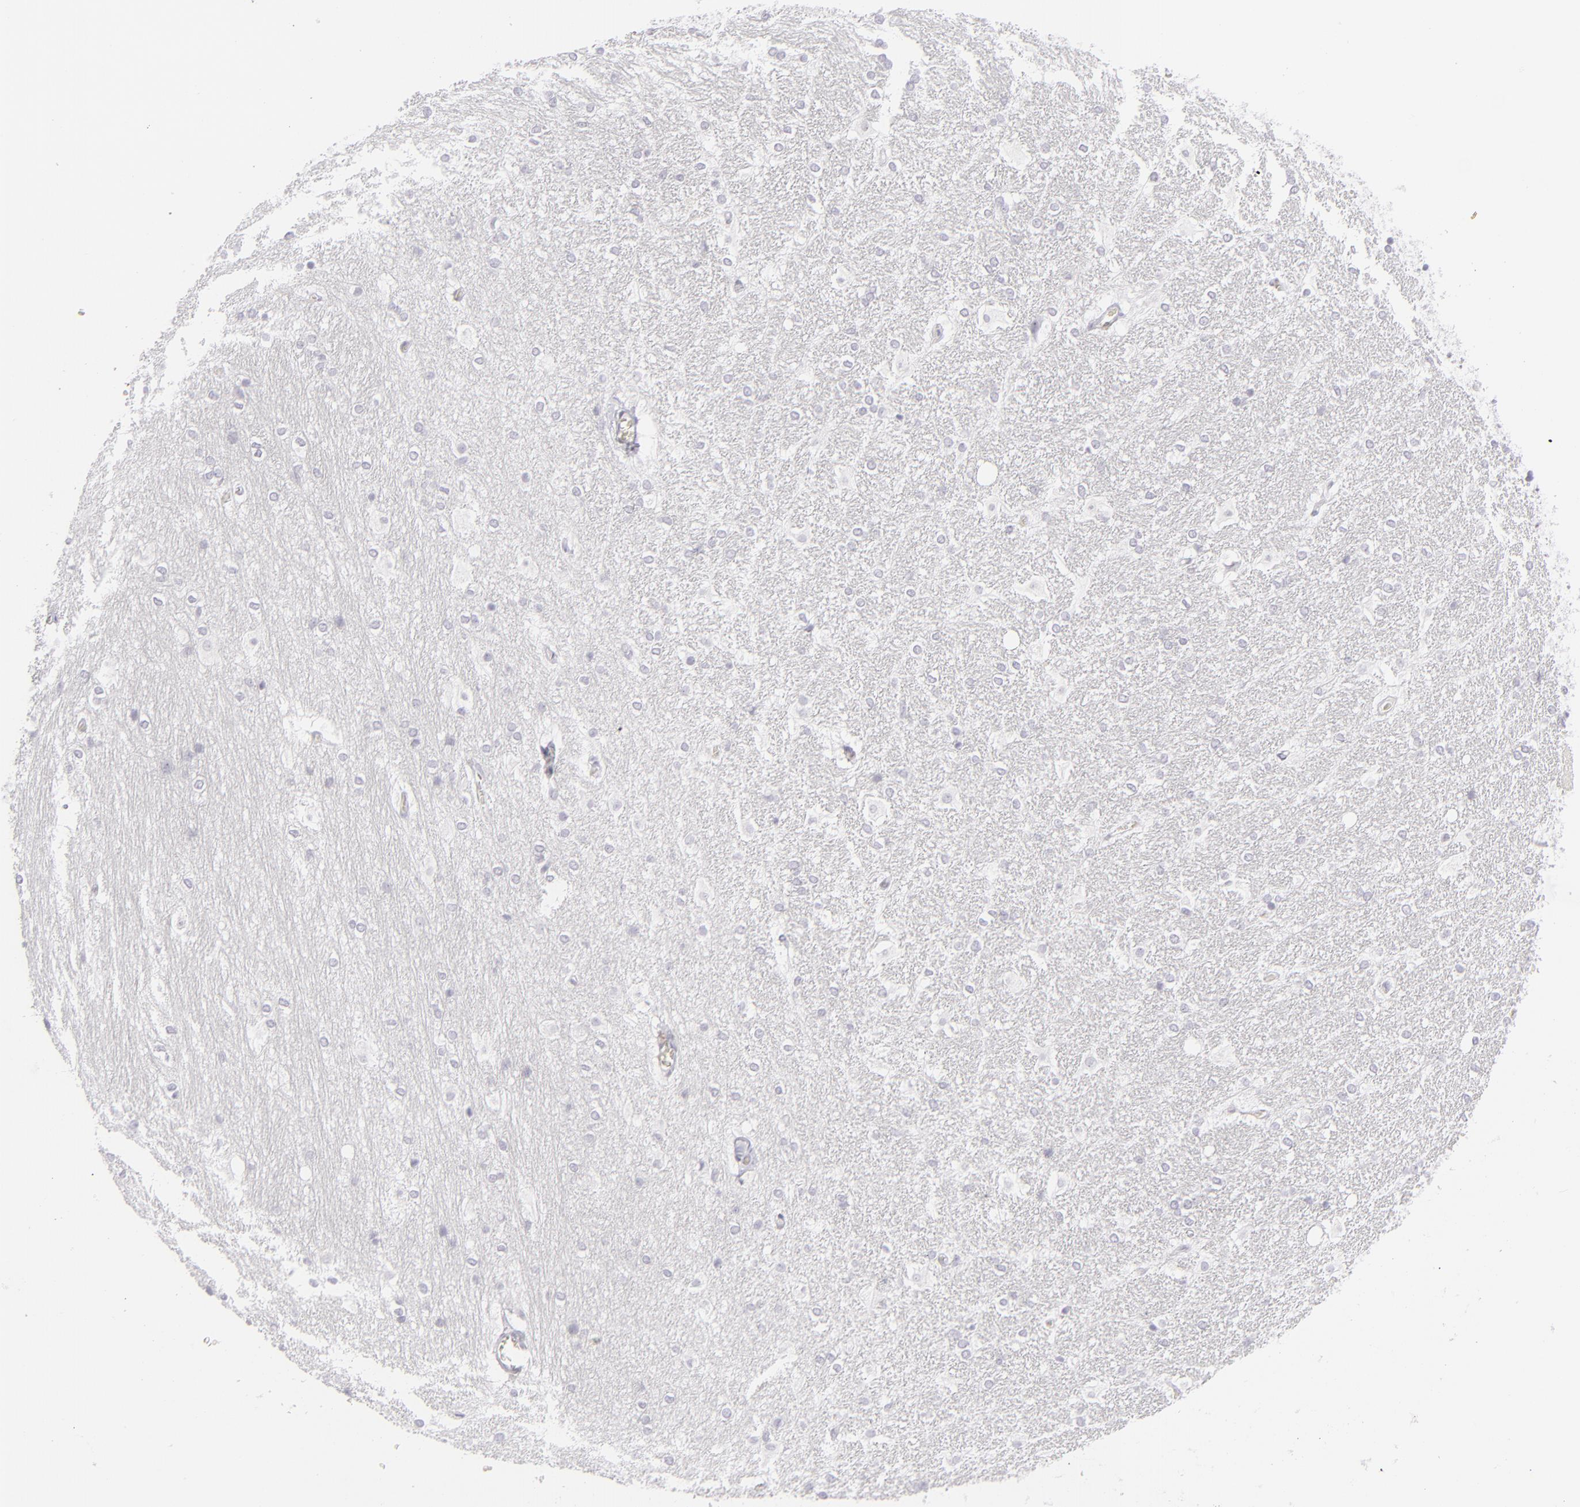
{"staining": {"intensity": "negative", "quantity": "none", "location": "none"}, "tissue": "hippocampus", "cell_type": "Glial cells", "image_type": "normal", "snomed": [{"axis": "morphology", "description": "Normal tissue, NOS"}, {"axis": "topography", "description": "Hippocampus"}], "caption": "Photomicrograph shows no significant protein positivity in glial cells of unremarkable hippocampus. (Stains: DAB (3,3'-diaminobenzidine) IHC with hematoxylin counter stain, Microscopy: brightfield microscopy at high magnification).", "gene": "CD7", "patient": {"sex": "female", "age": 19}}